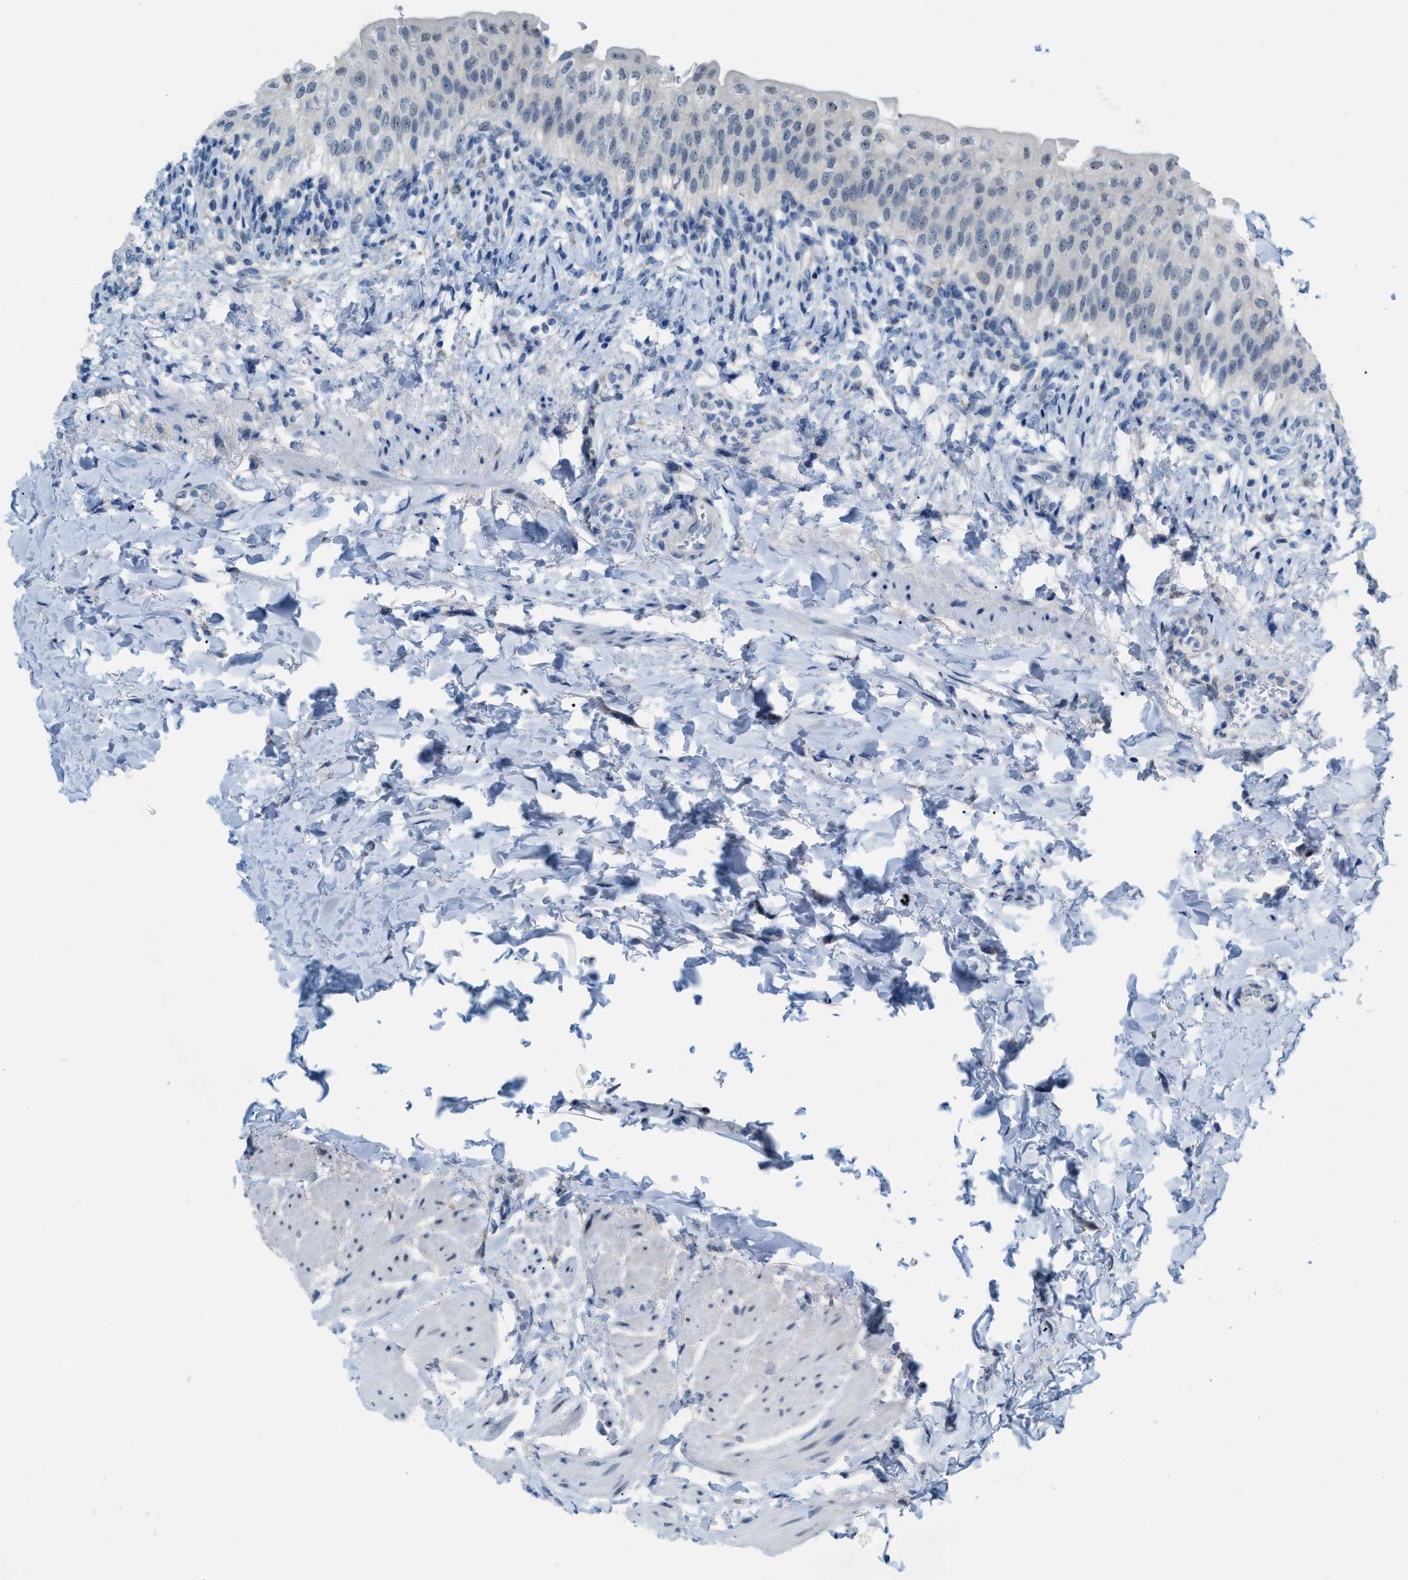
{"staining": {"intensity": "weak", "quantity": "<25%", "location": "cytoplasmic/membranous,nuclear"}, "tissue": "urinary bladder", "cell_type": "Urothelial cells", "image_type": "normal", "snomed": [{"axis": "morphology", "description": "Normal tissue, NOS"}, {"axis": "topography", "description": "Urinary bladder"}], "caption": "DAB immunohistochemical staining of normal urinary bladder shows no significant positivity in urothelial cells. (DAB (3,3'-diaminobenzidine) immunohistochemistry (IHC) visualized using brightfield microscopy, high magnification).", "gene": "PHRF1", "patient": {"sex": "female", "age": 60}}